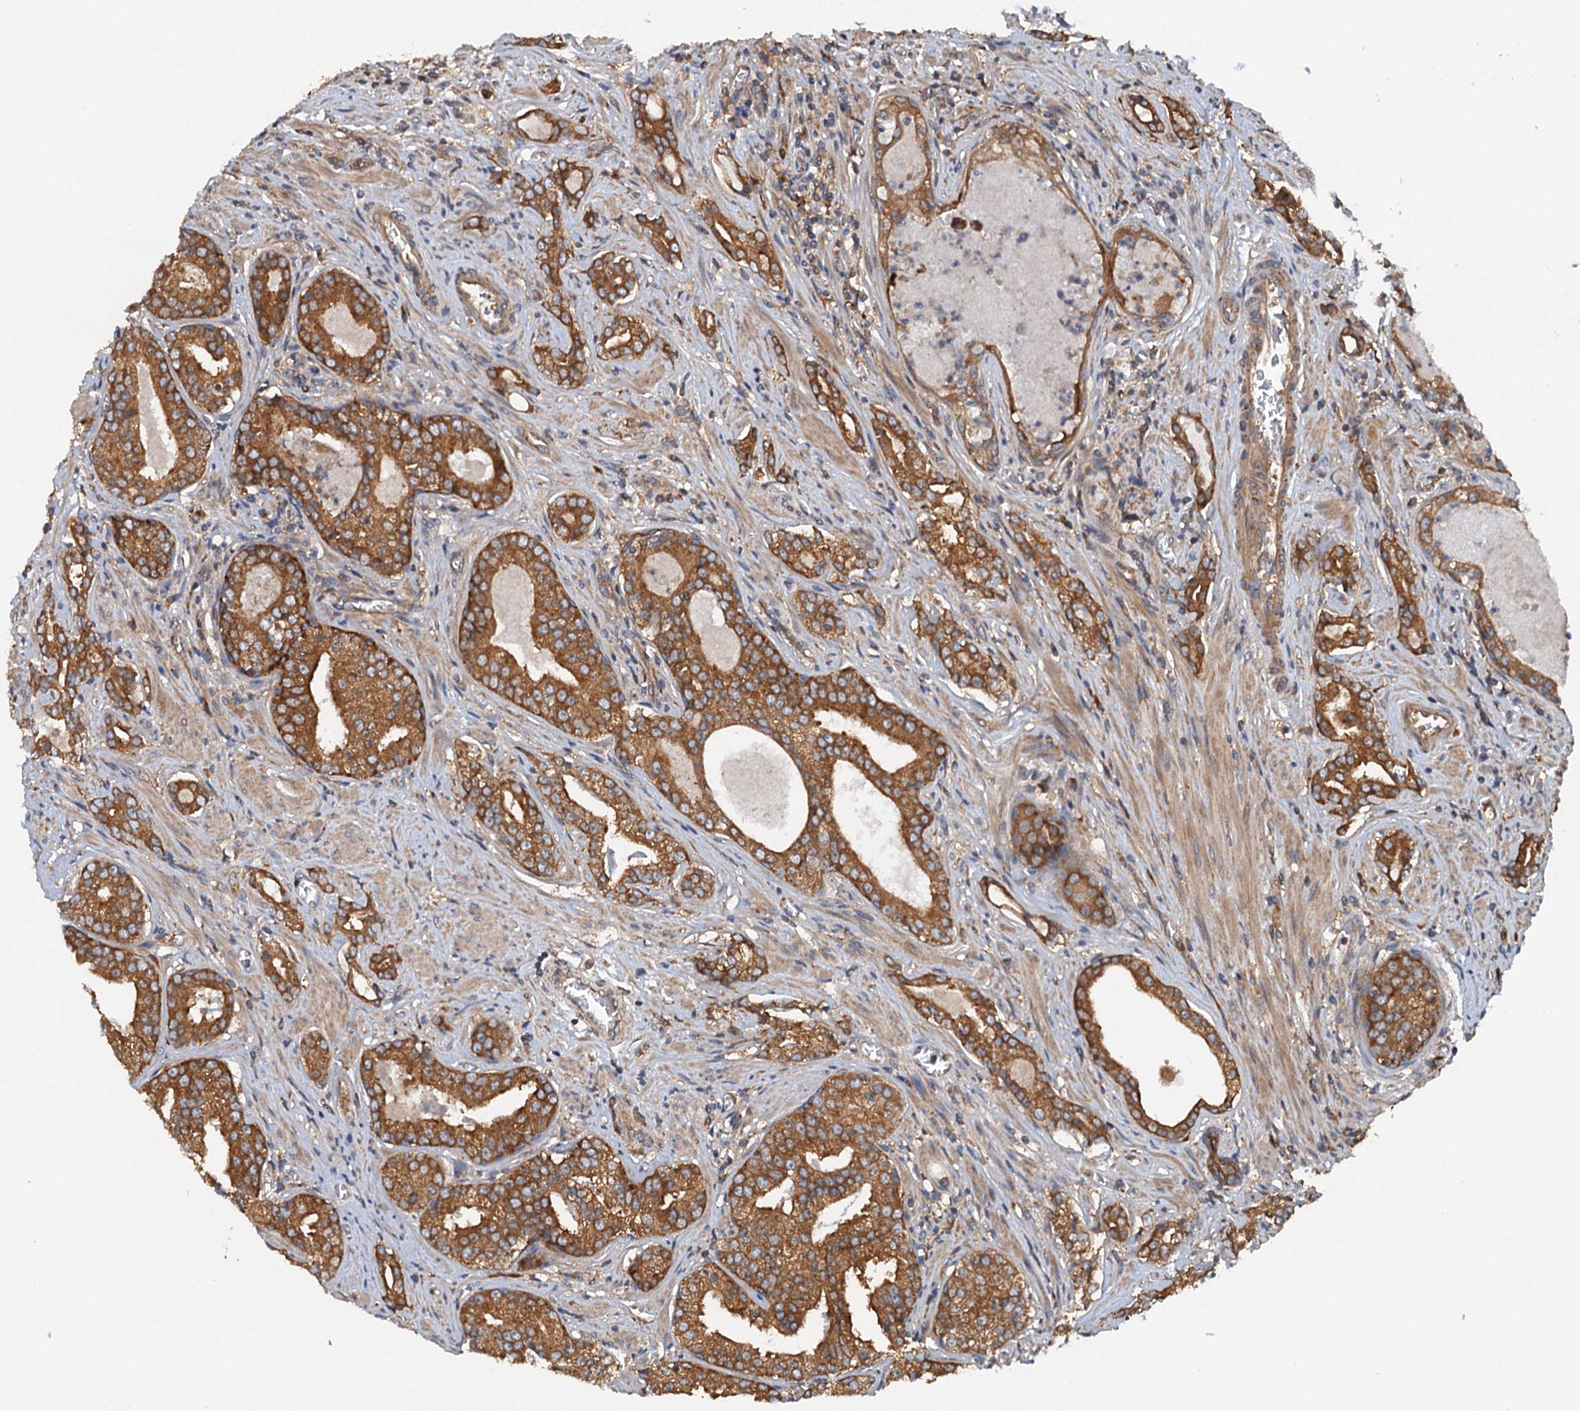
{"staining": {"intensity": "strong", "quantity": ">75%", "location": "cytoplasmic/membranous"}, "tissue": "prostate cancer", "cell_type": "Tumor cells", "image_type": "cancer", "snomed": [{"axis": "morphology", "description": "Adenocarcinoma, High grade"}, {"axis": "topography", "description": "Prostate"}], "caption": "The immunohistochemical stain labels strong cytoplasmic/membranous expression in tumor cells of prostate cancer (adenocarcinoma (high-grade)) tissue.", "gene": "COG3", "patient": {"sex": "male", "age": 58}}